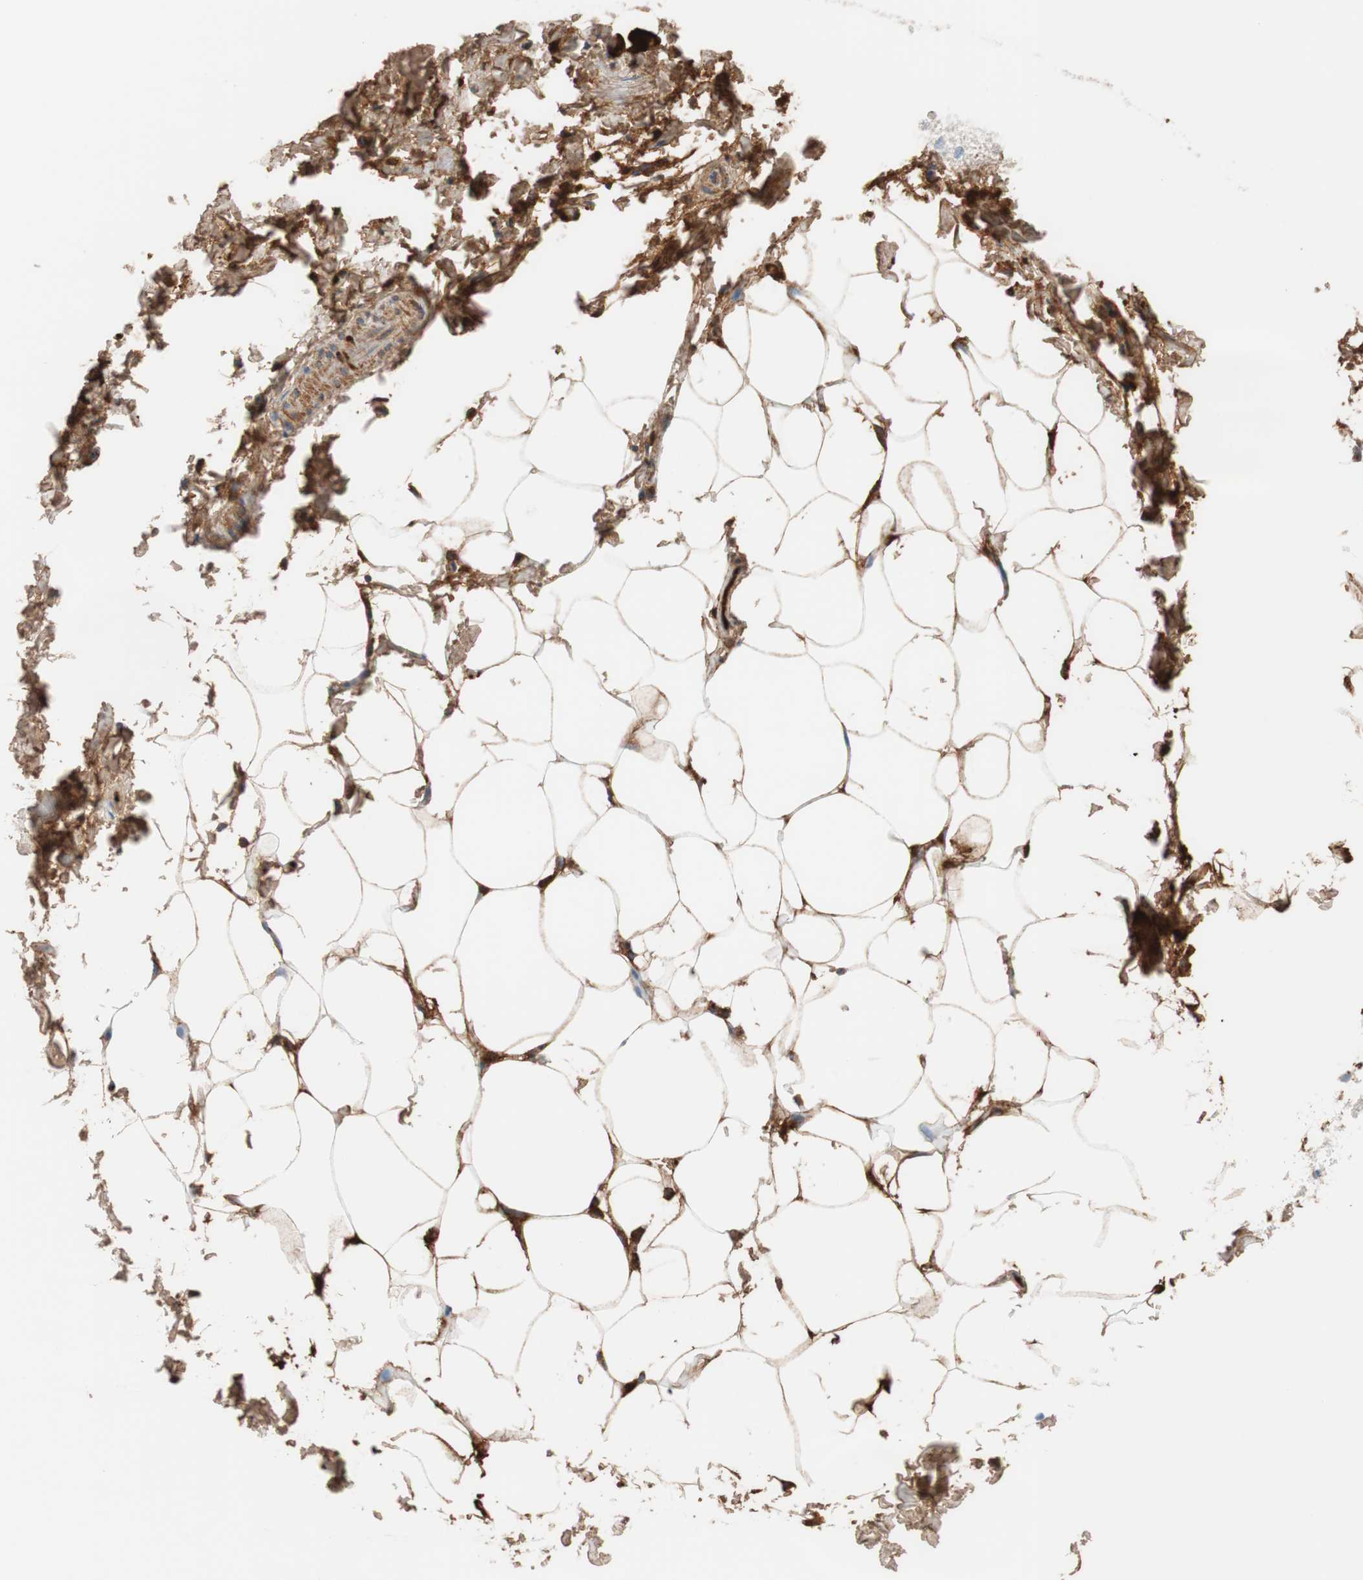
{"staining": {"intensity": "moderate", "quantity": ">75%", "location": "cytoplasmic/membranous"}, "tissue": "adipose tissue", "cell_type": "Adipocytes", "image_type": "normal", "snomed": [{"axis": "morphology", "description": "Normal tissue, NOS"}, {"axis": "topography", "description": "Vascular tissue"}], "caption": "Protein staining of unremarkable adipose tissue demonstrates moderate cytoplasmic/membranous staining in about >75% of adipocytes.", "gene": "RBP4", "patient": {"sex": "male", "age": 41}}